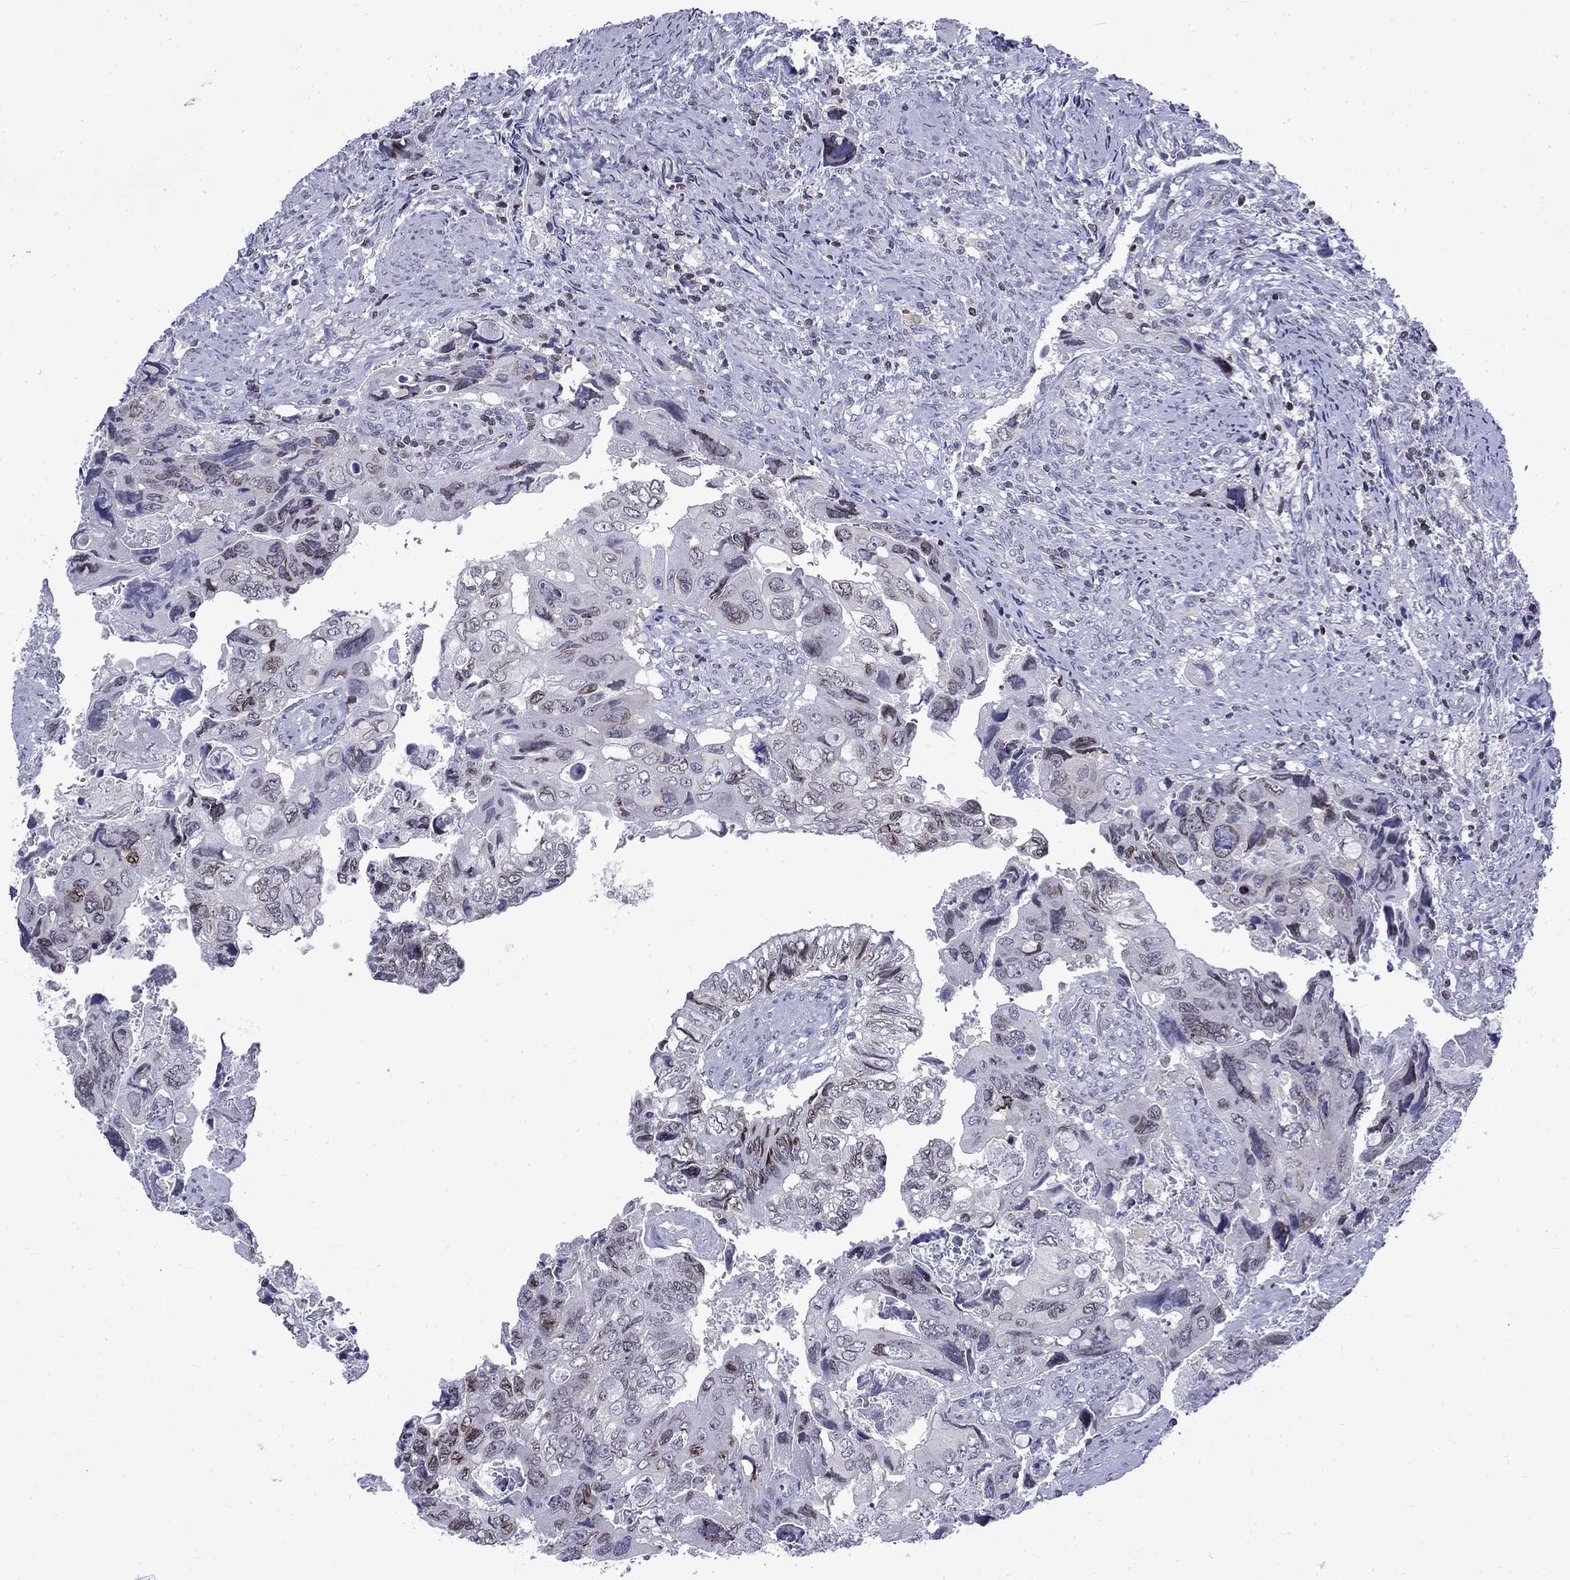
{"staining": {"intensity": "strong", "quantity": "<25%", "location": "cytoplasmic/membranous,nuclear"}, "tissue": "colorectal cancer", "cell_type": "Tumor cells", "image_type": "cancer", "snomed": [{"axis": "morphology", "description": "Adenocarcinoma, NOS"}, {"axis": "topography", "description": "Rectum"}], "caption": "Colorectal adenocarcinoma tissue displays strong cytoplasmic/membranous and nuclear expression in about <25% of tumor cells, visualized by immunohistochemistry.", "gene": "SLA", "patient": {"sex": "male", "age": 62}}